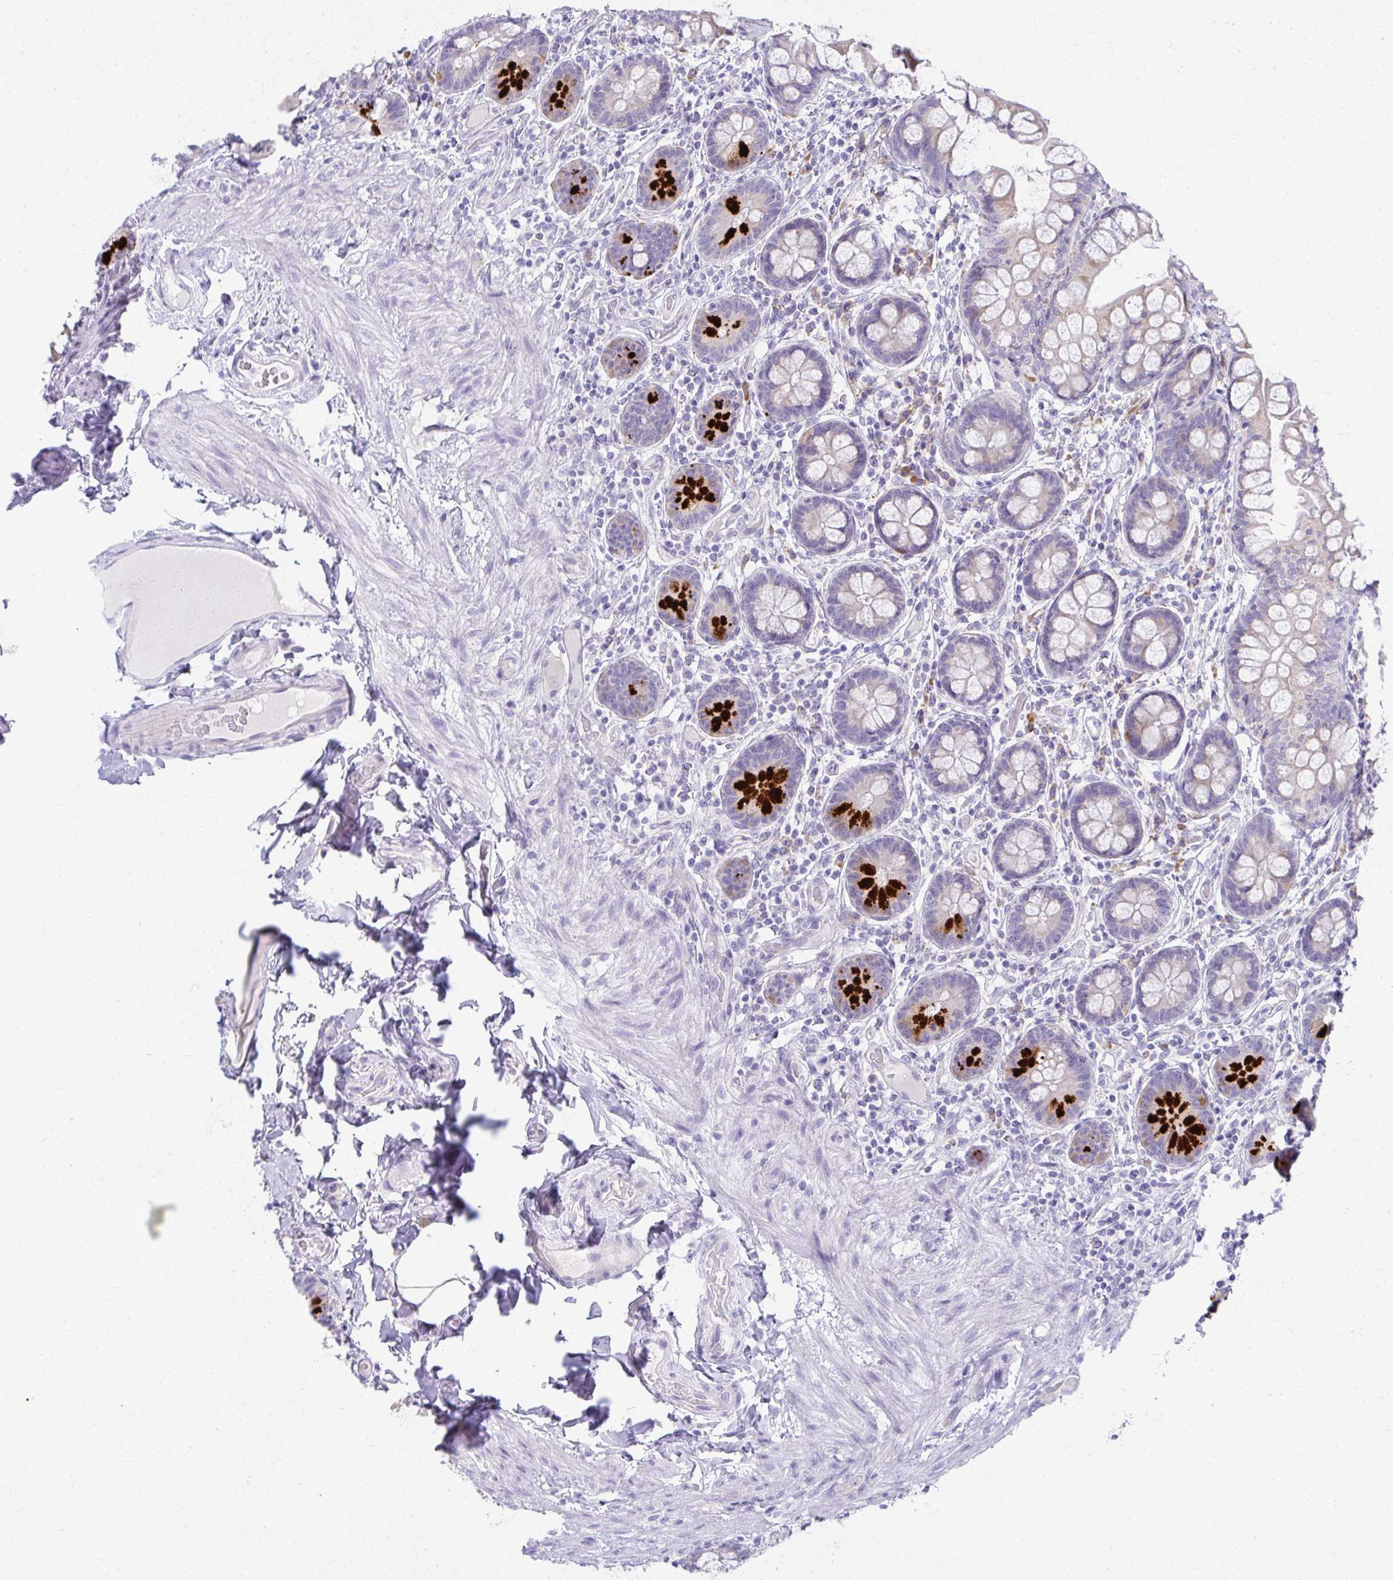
{"staining": {"intensity": "strong", "quantity": "<25%", "location": "cytoplasmic/membranous"}, "tissue": "small intestine", "cell_type": "Glandular cells", "image_type": "normal", "snomed": [{"axis": "morphology", "description": "Normal tissue, NOS"}, {"axis": "topography", "description": "Small intestine"}], "caption": "Small intestine stained with DAB (3,3'-diaminobenzidine) immunohistochemistry (IHC) displays medium levels of strong cytoplasmic/membranous positivity in approximately <25% of glandular cells.", "gene": "FASLG", "patient": {"sex": "male", "age": 70}}